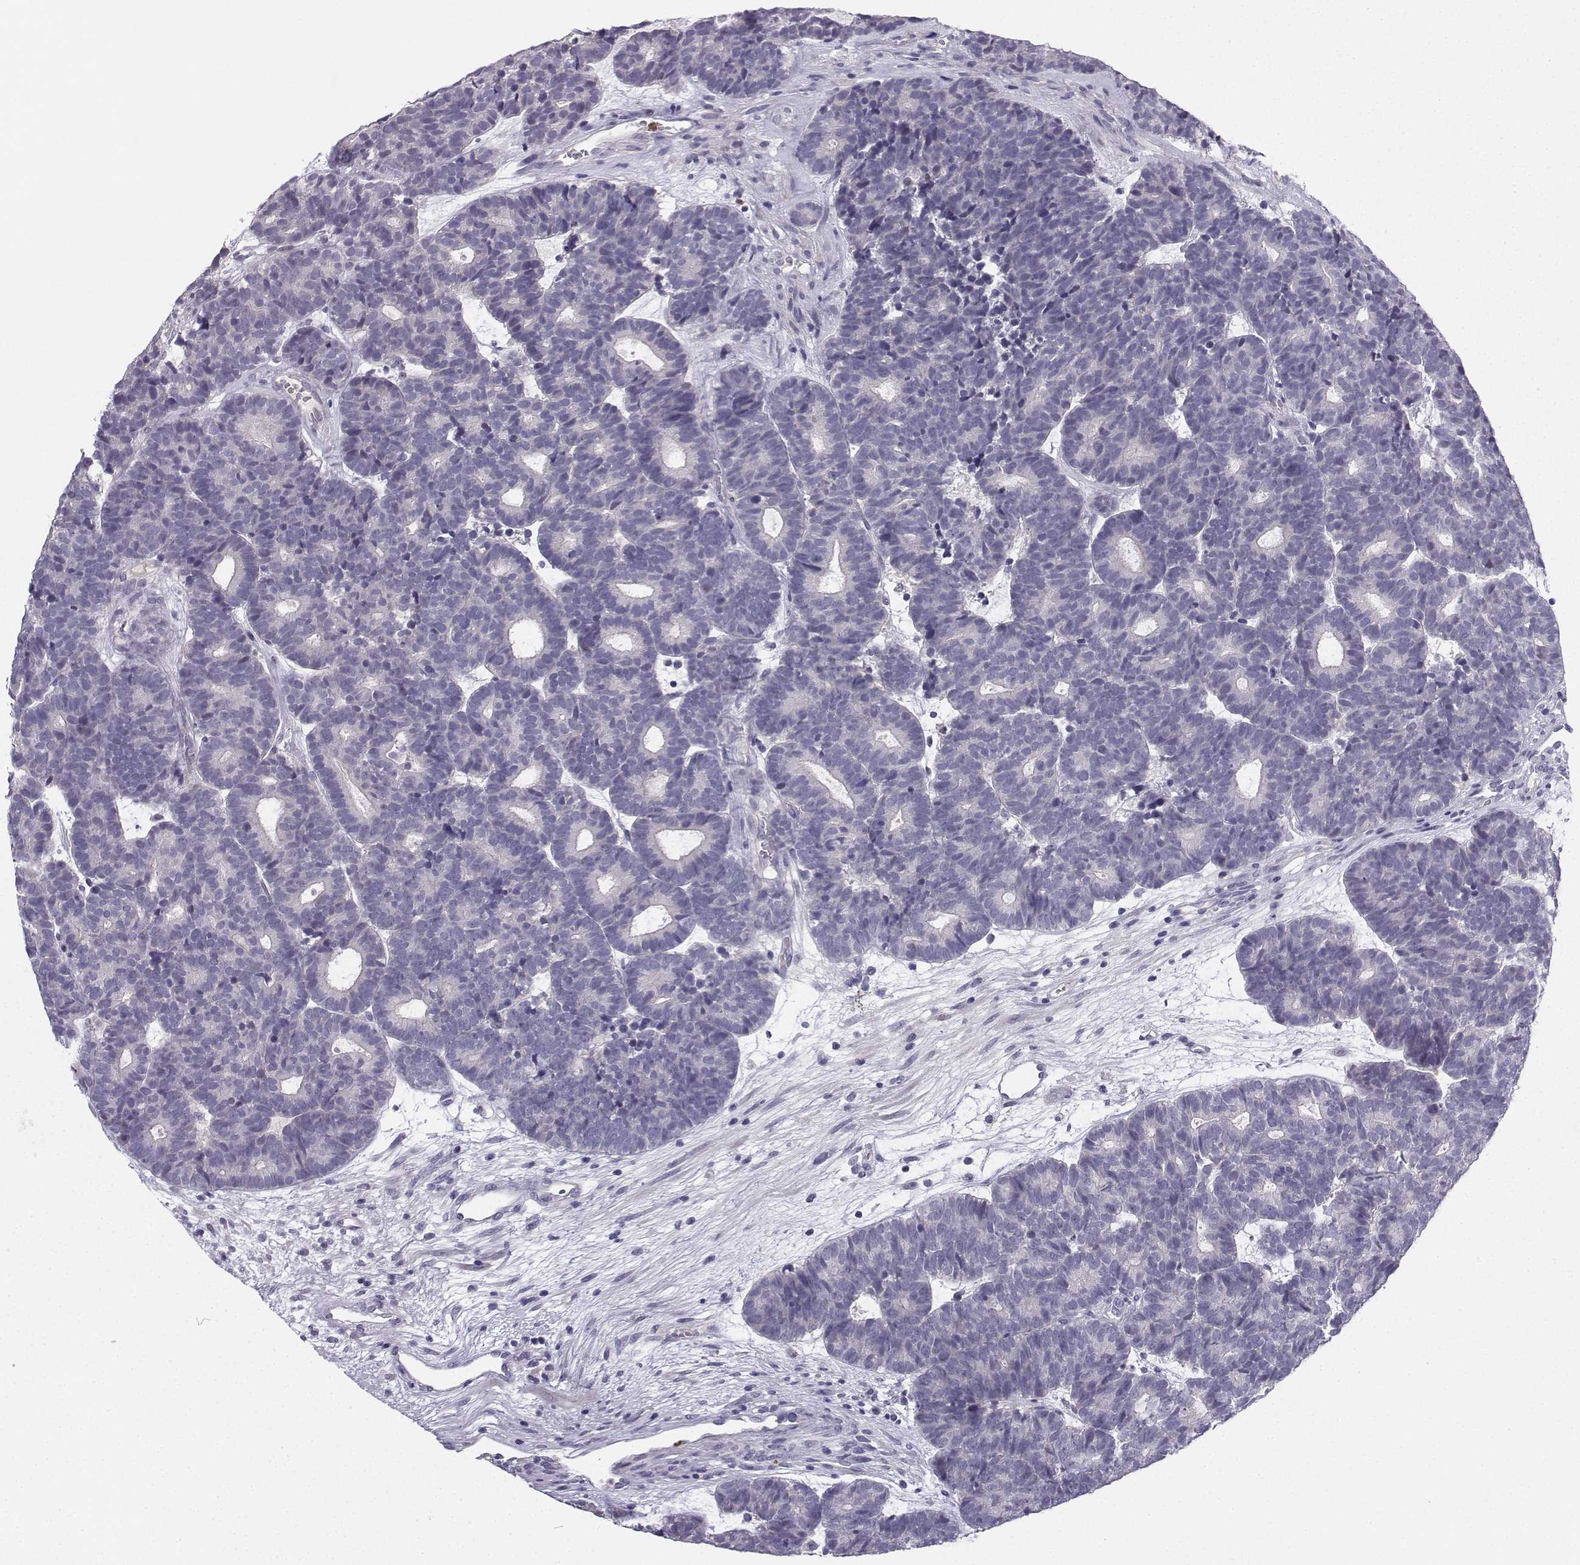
{"staining": {"intensity": "negative", "quantity": "none", "location": "none"}, "tissue": "head and neck cancer", "cell_type": "Tumor cells", "image_type": "cancer", "snomed": [{"axis": "morphology", "description": "Adenocarcinoma, NOS"}, {"axis": "topography", "description": "Head-Neck"}], "caption": "The image shows no significant staining in tumor cells of head and neck cancer (adenocarcinoma).", "gene": "CALY", "patient": {"sex": "female", "age": 81}}